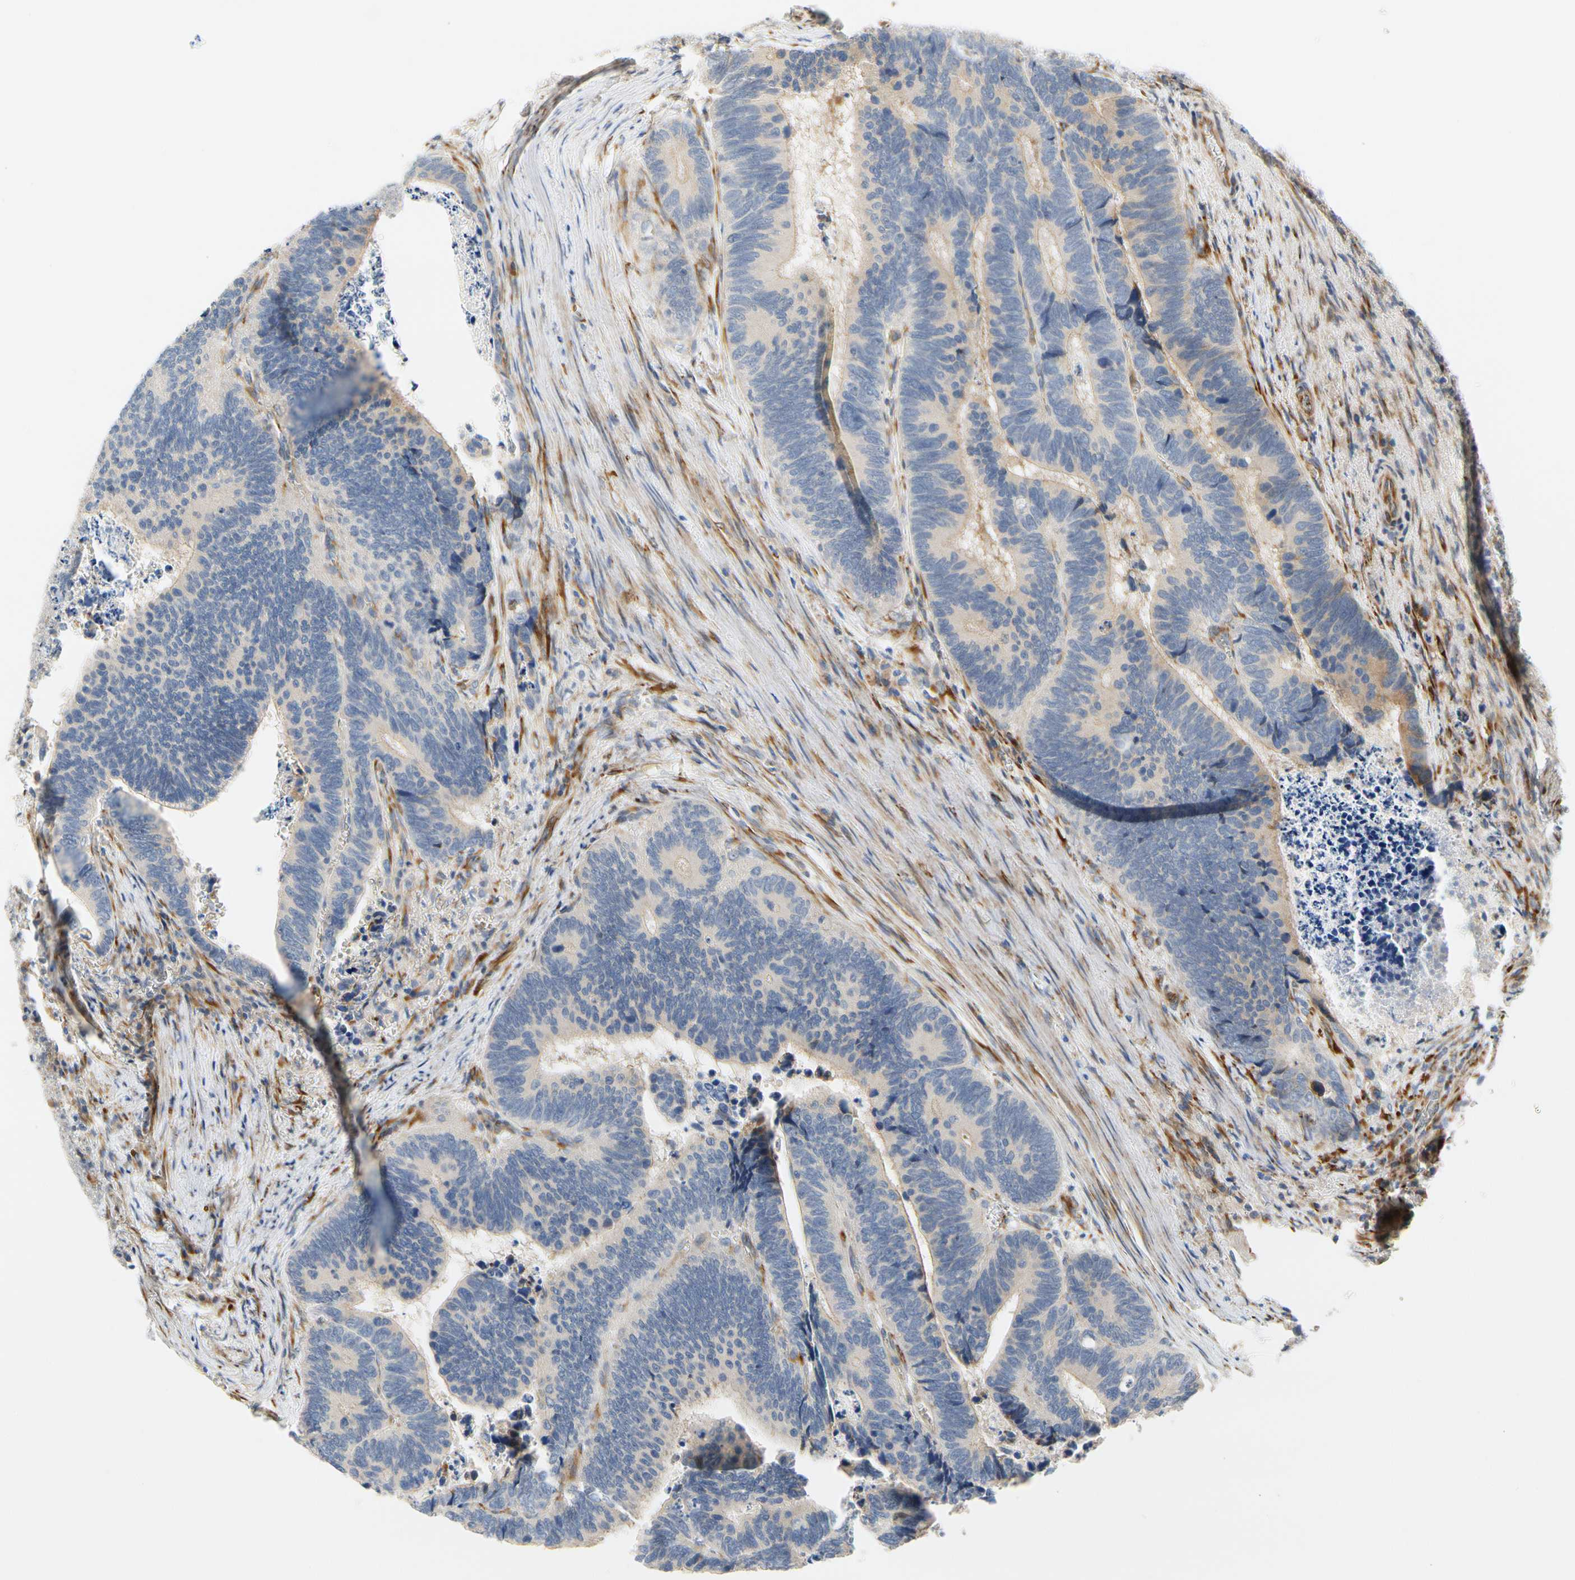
{"staining": {"intensity": "negative", "quantity": "none", "location": "none"}, "tissue": "colorectal cancer", "cell_type": "Tumor cells", "image_type": "cancer", "snomed": [{"axis": "morphology", "description": "Adenocarcinoma, NOS"}, {"axis": "topography", "description": "Colon"}], "caption": "A high-resolution photomicrograph shows immunohistochemistry staining of colorectal cancer, which demonstrates no significant staining in tumor cells.", "gene": "ZNF236", "patient": {"sex": "male", "age": 72}}